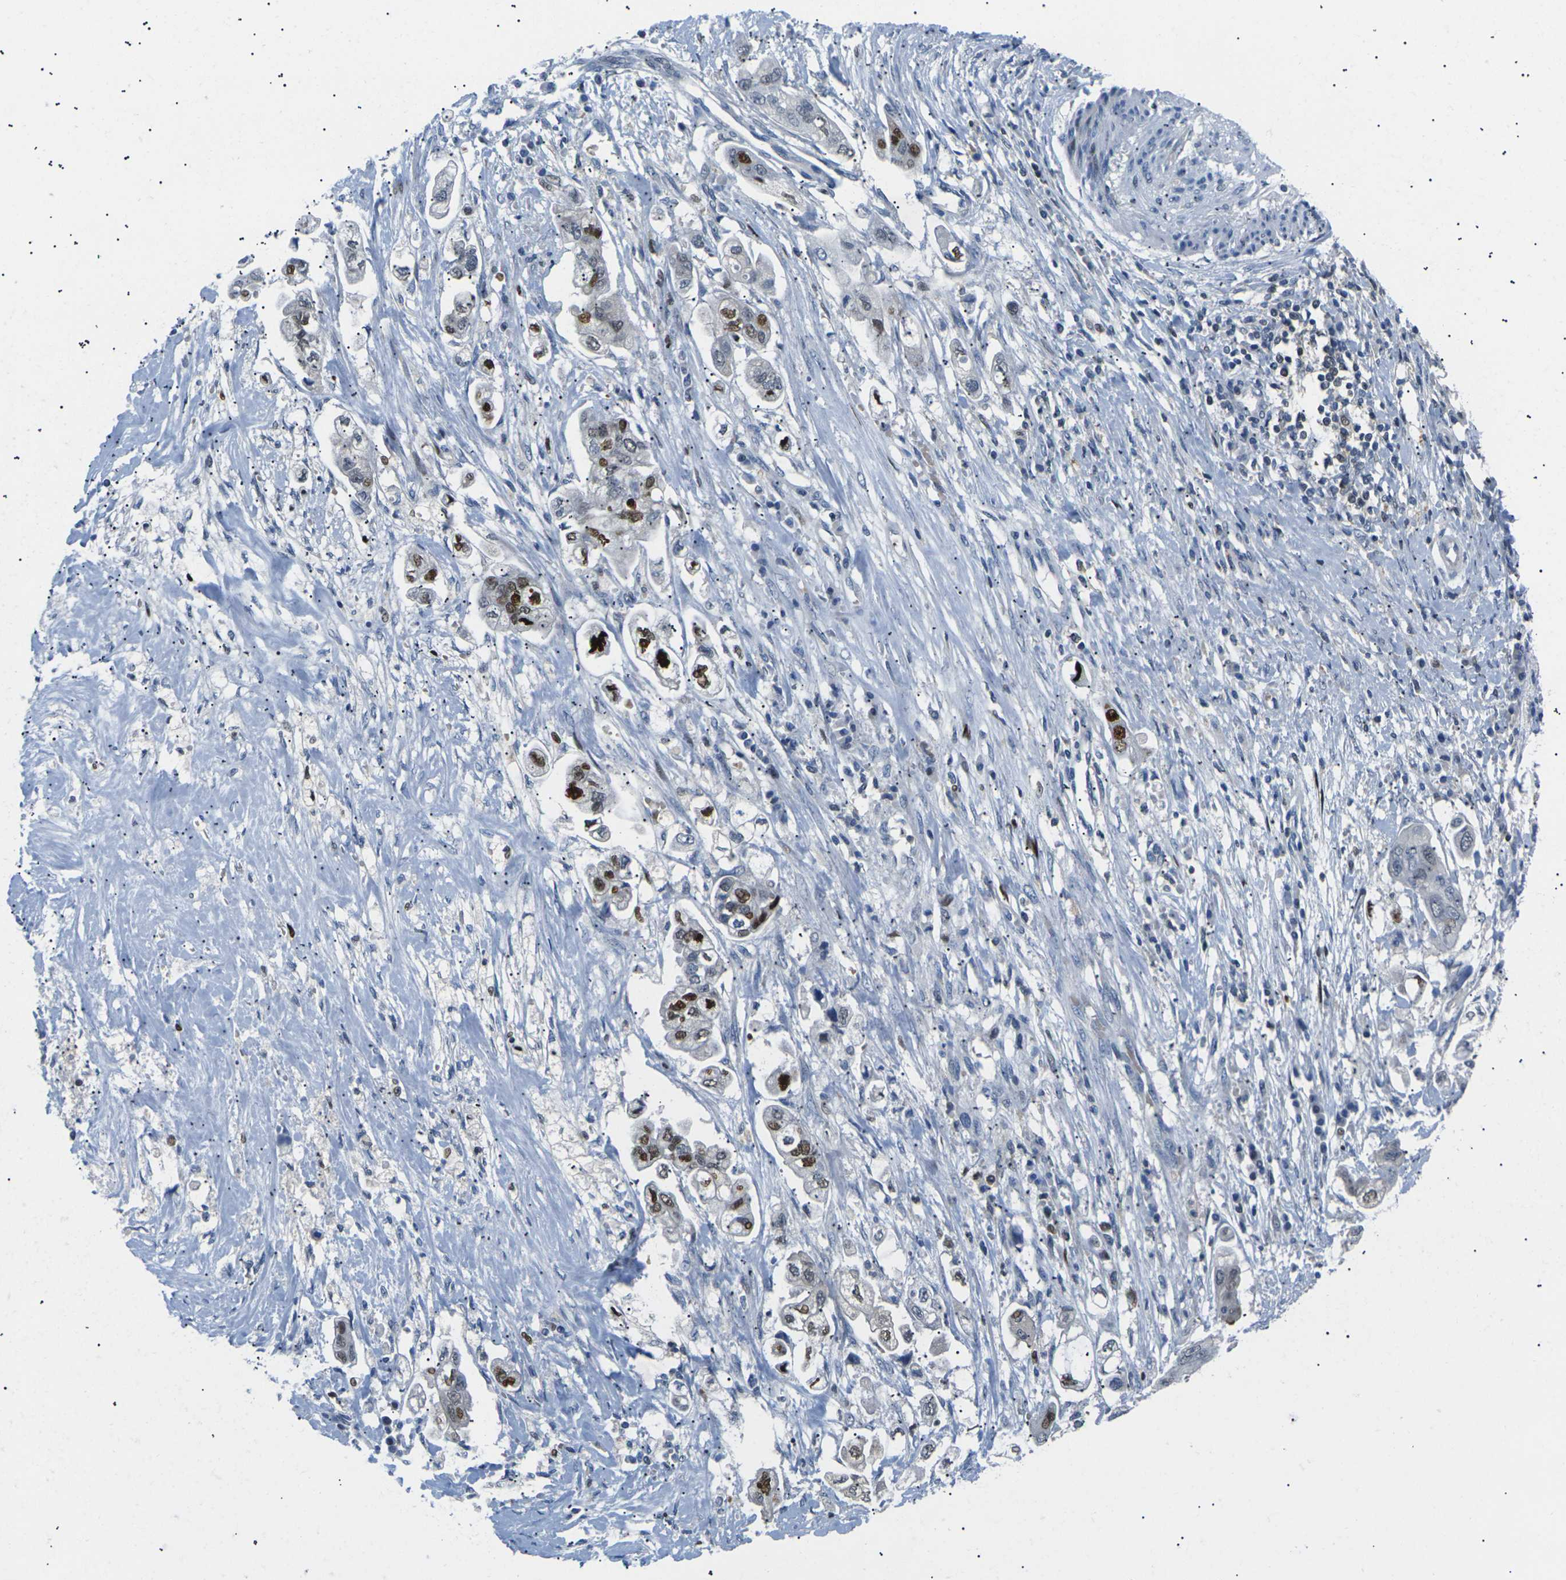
{"staining": {"intensity": "moderate", "quantity": "25%-75%", "location": "nuclear"}, "tissue": "stomach cancer", "cell_type": "Tumor cells", "image_type": "cancer", "snomed": [{"axis": "morphology", "description": "Adenocarcinoma, NOS"}, {"axis": "topography", "description": "Stomach"}], "caption": "This micrograph reveals immunohistochemistry (IHC) staining of human stomach adenocarcinoma, with medium moderate nuclear staining in about 25%-75% of tumor cells.", "gene": "RPS6KA3", "patient": {"sex": "male", "age": 62}}